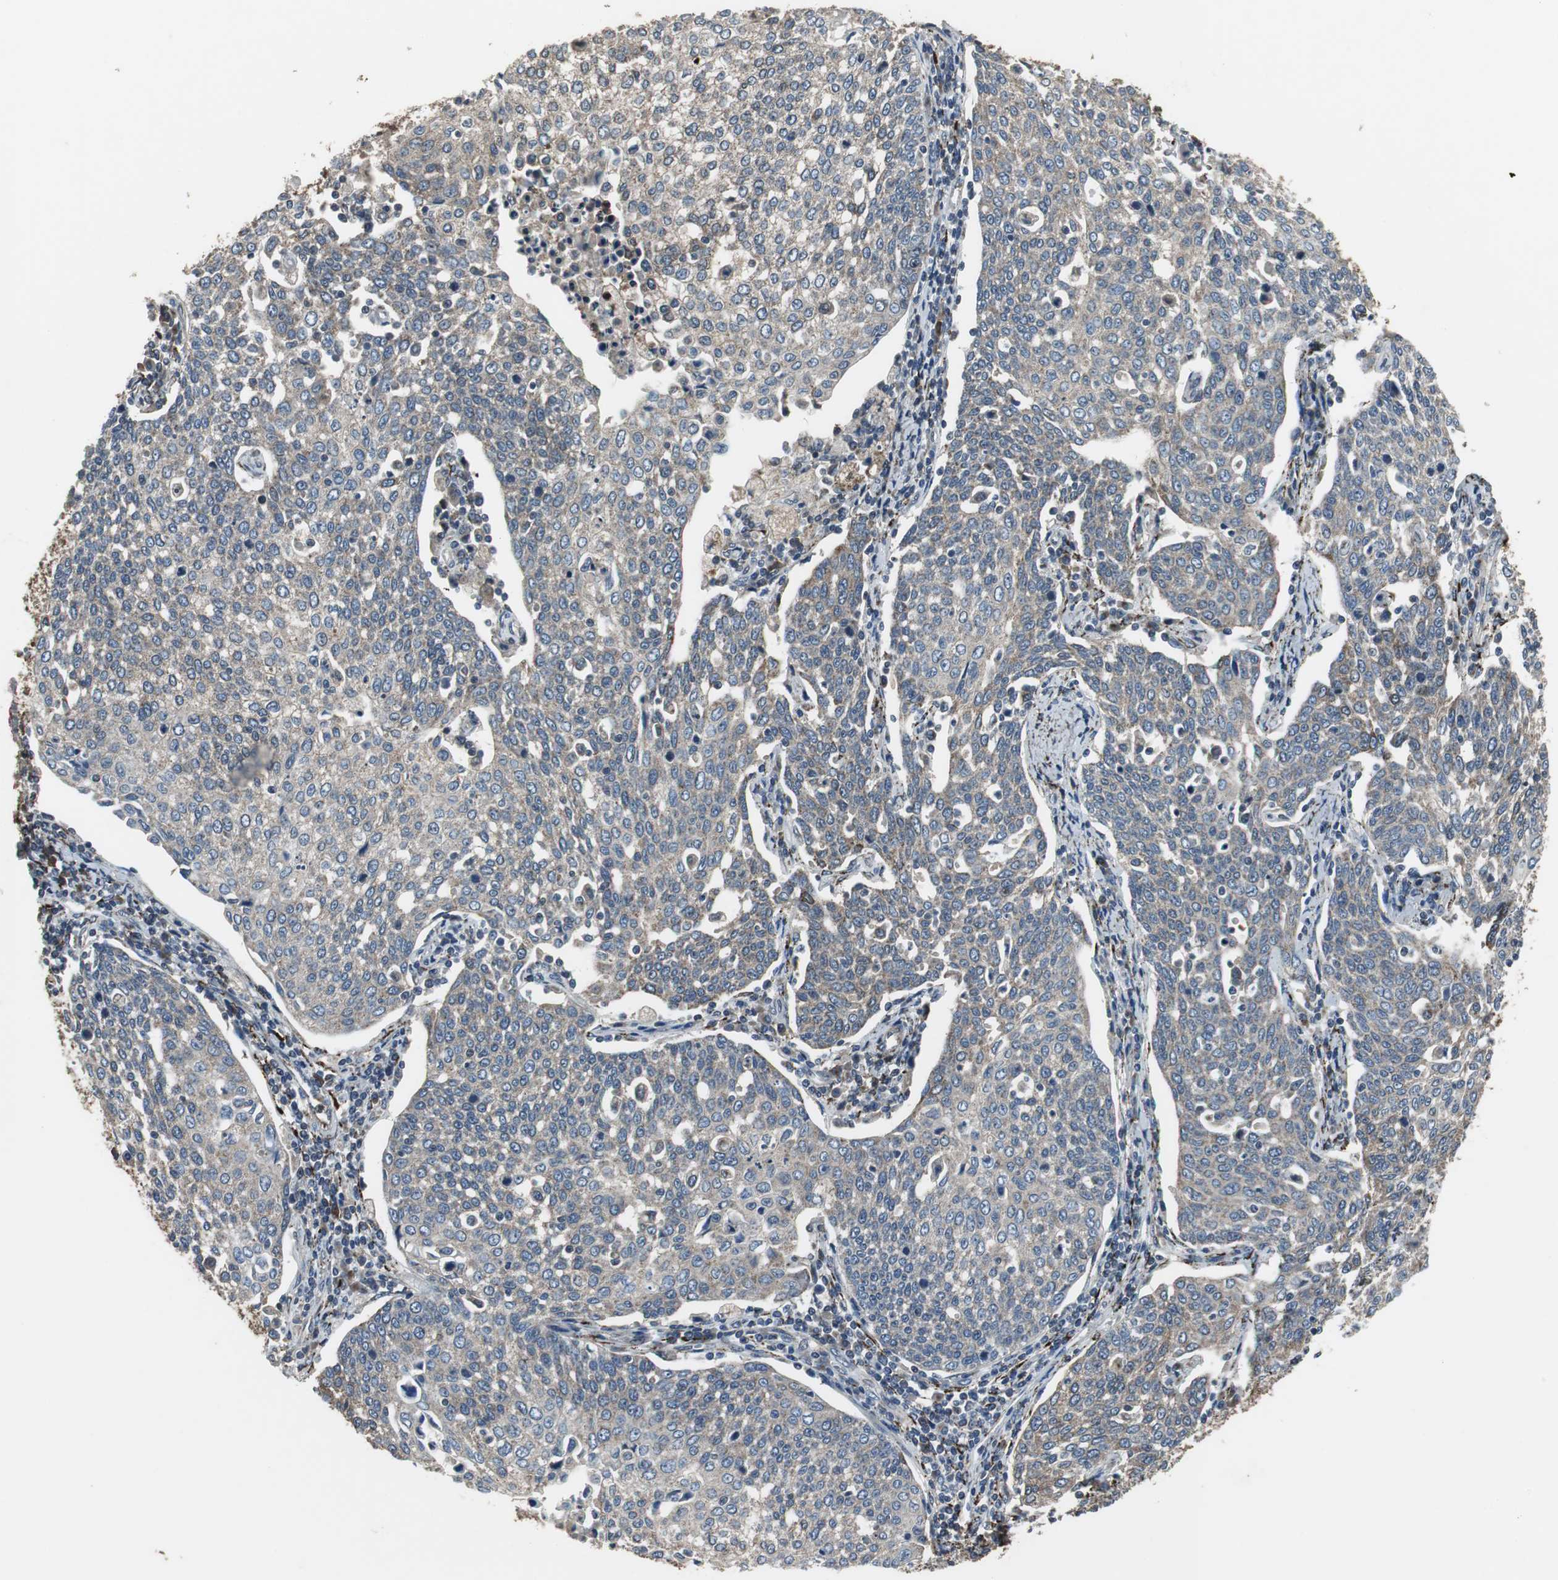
{"staining": {"intensity": "weak", "quantity": ">75%", "location": "cytoplasmic/membranous"}, "tissue": "cervical cancer", "cell_type": "Tumor cells", "image_type": "cancer", "snomed": [{"axis": "morphology", "description": "Squamous cell carcinoma, NOS"}, {"axis": "topography", "description": "Cervix"}], "caption": "Protein staining exhibits weak cytoplasmic/membranous staining in approximately >75% of tumor cells in squamous cell carcinoma (cervical).", "gene": "JTB", "patient": {"sex": "female", "age": 34}}